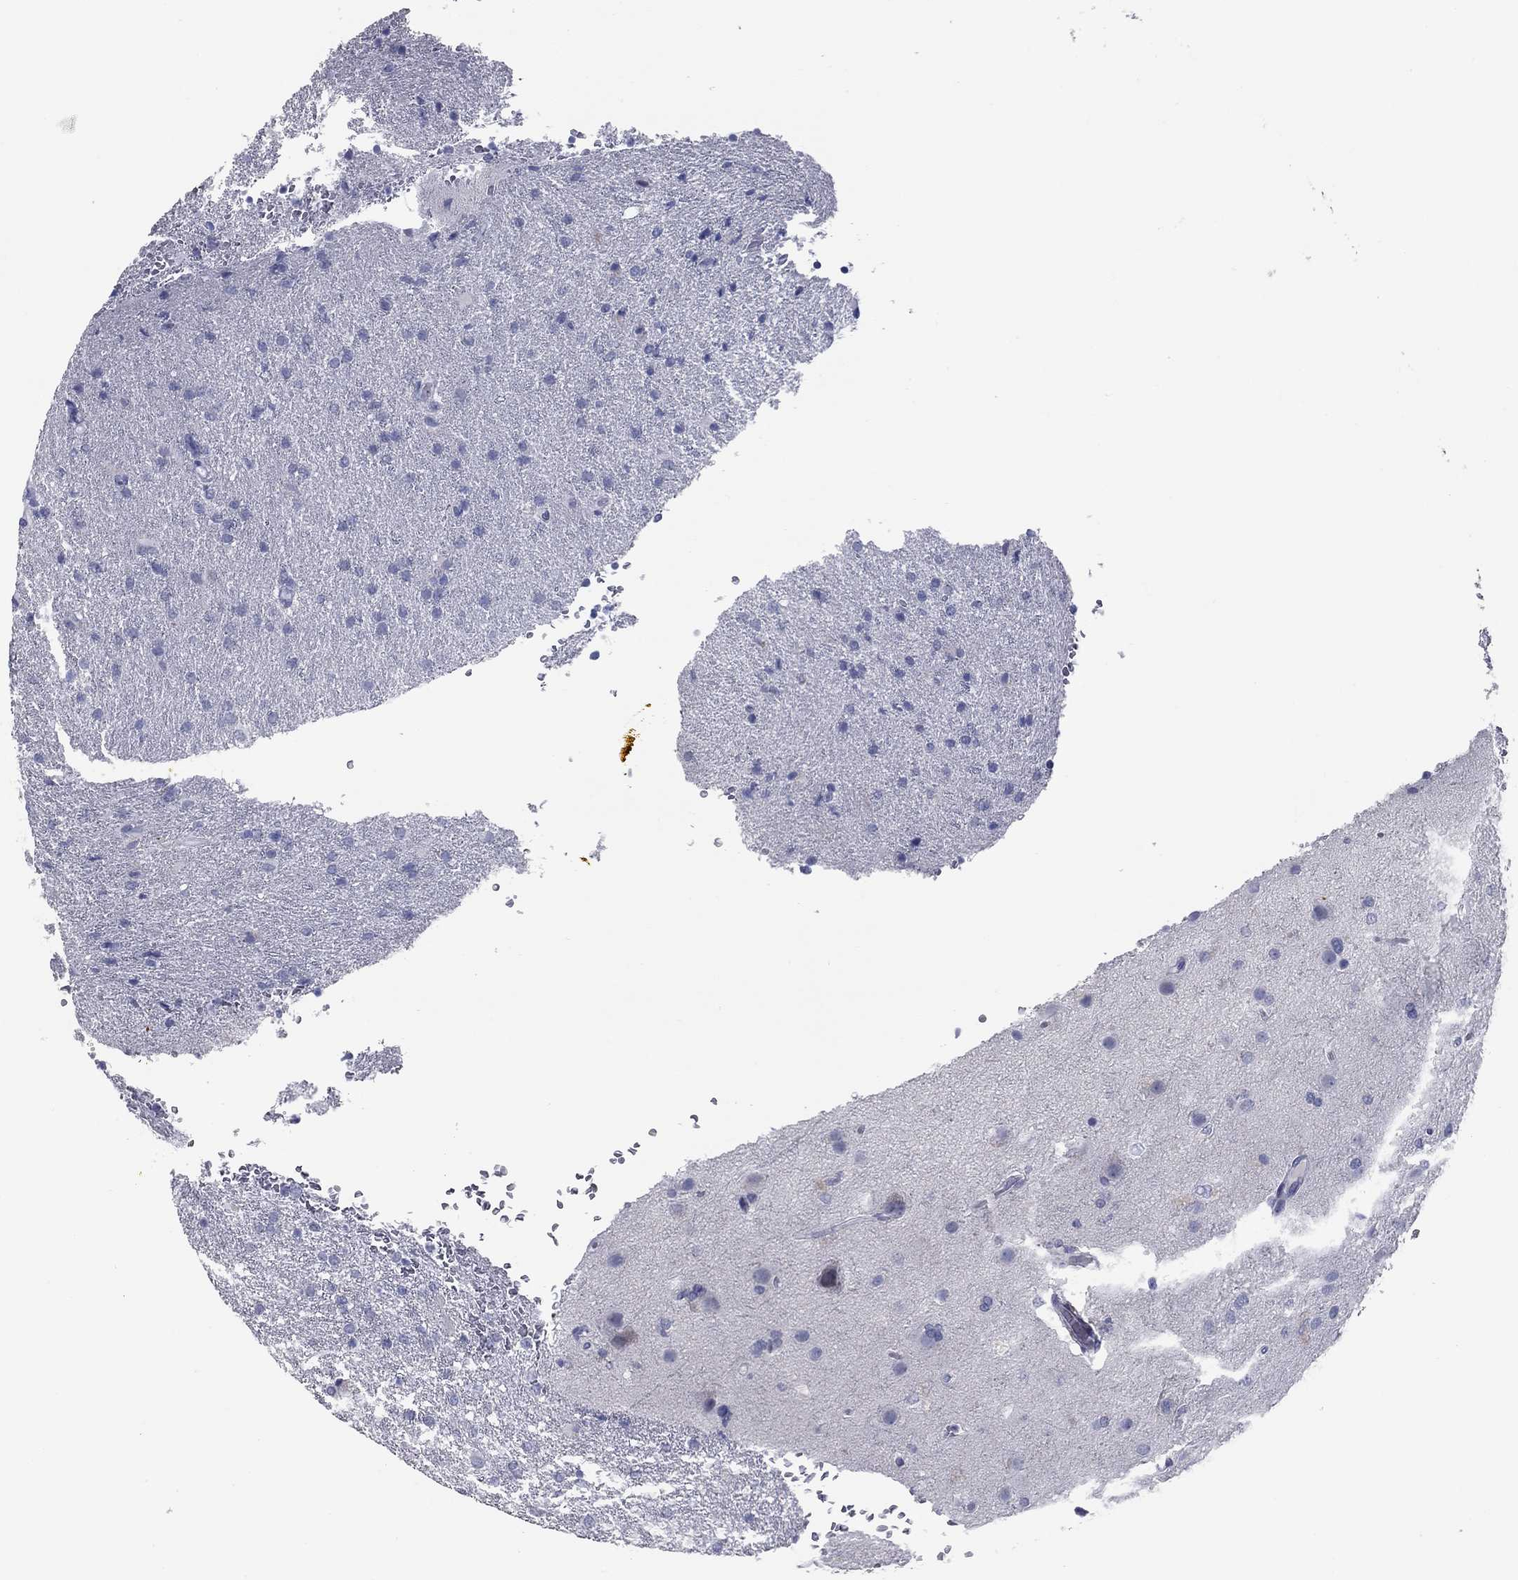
{"staining": {"intensity": "negative", "quantity": "none", "location": "none"}, "tissue": "glioma", "cell_type": "Tumor cells", "image_type": "cancer", "snomed": [{"axis": "morphology", "description": "Glioma, malignant, High grade"}, {"axis": "topography", "description": "Brain"}], "caption": "DAB (3,3'-diaminobenzidine) immunohistochemical staining of human malignant glioma (high-grade) displays no significant expression in tumor cells.", "gene": "KIRREL2", "patient": {"sex": "male", "age": 68}}